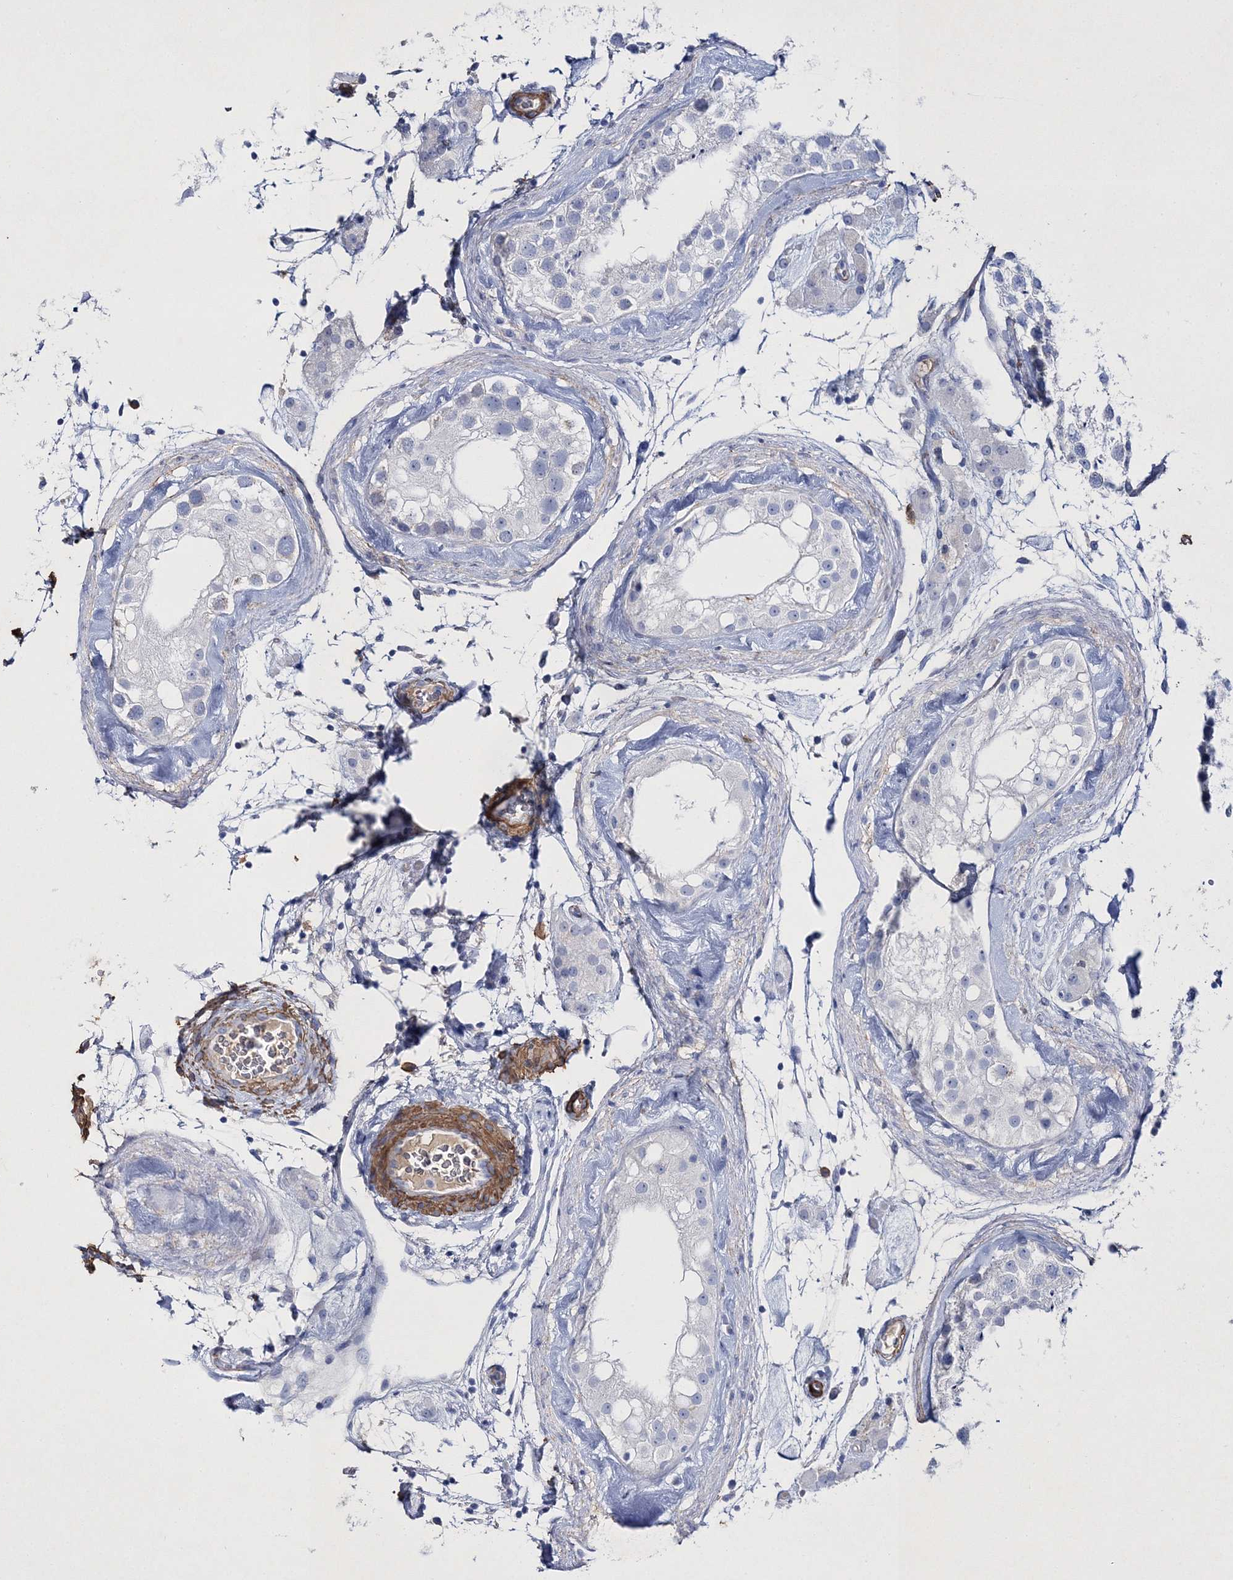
{"staining": {"intensity": "negative", "quantity": "none", "location": "none"}, "tissue": "testis", "cell_type": "Cells in seminiferous ducts", "image_type": "normal", "snomed": [{"axis": "morphology", "description": "Normal tissue, NOS"}, {"axis": "topography", "description": "Testis"}], "caption": "Photomicrograph shows no protein positivity in cells in seminiferous ducts of benign testis. The staining was performed using DAB to visualize the protein expression in brown, while the nuclei were stained in blue with hematoxylin (Magnification: 20x).", "gene": "RTN2", "patient": {"sex": "male", "age": 46}}